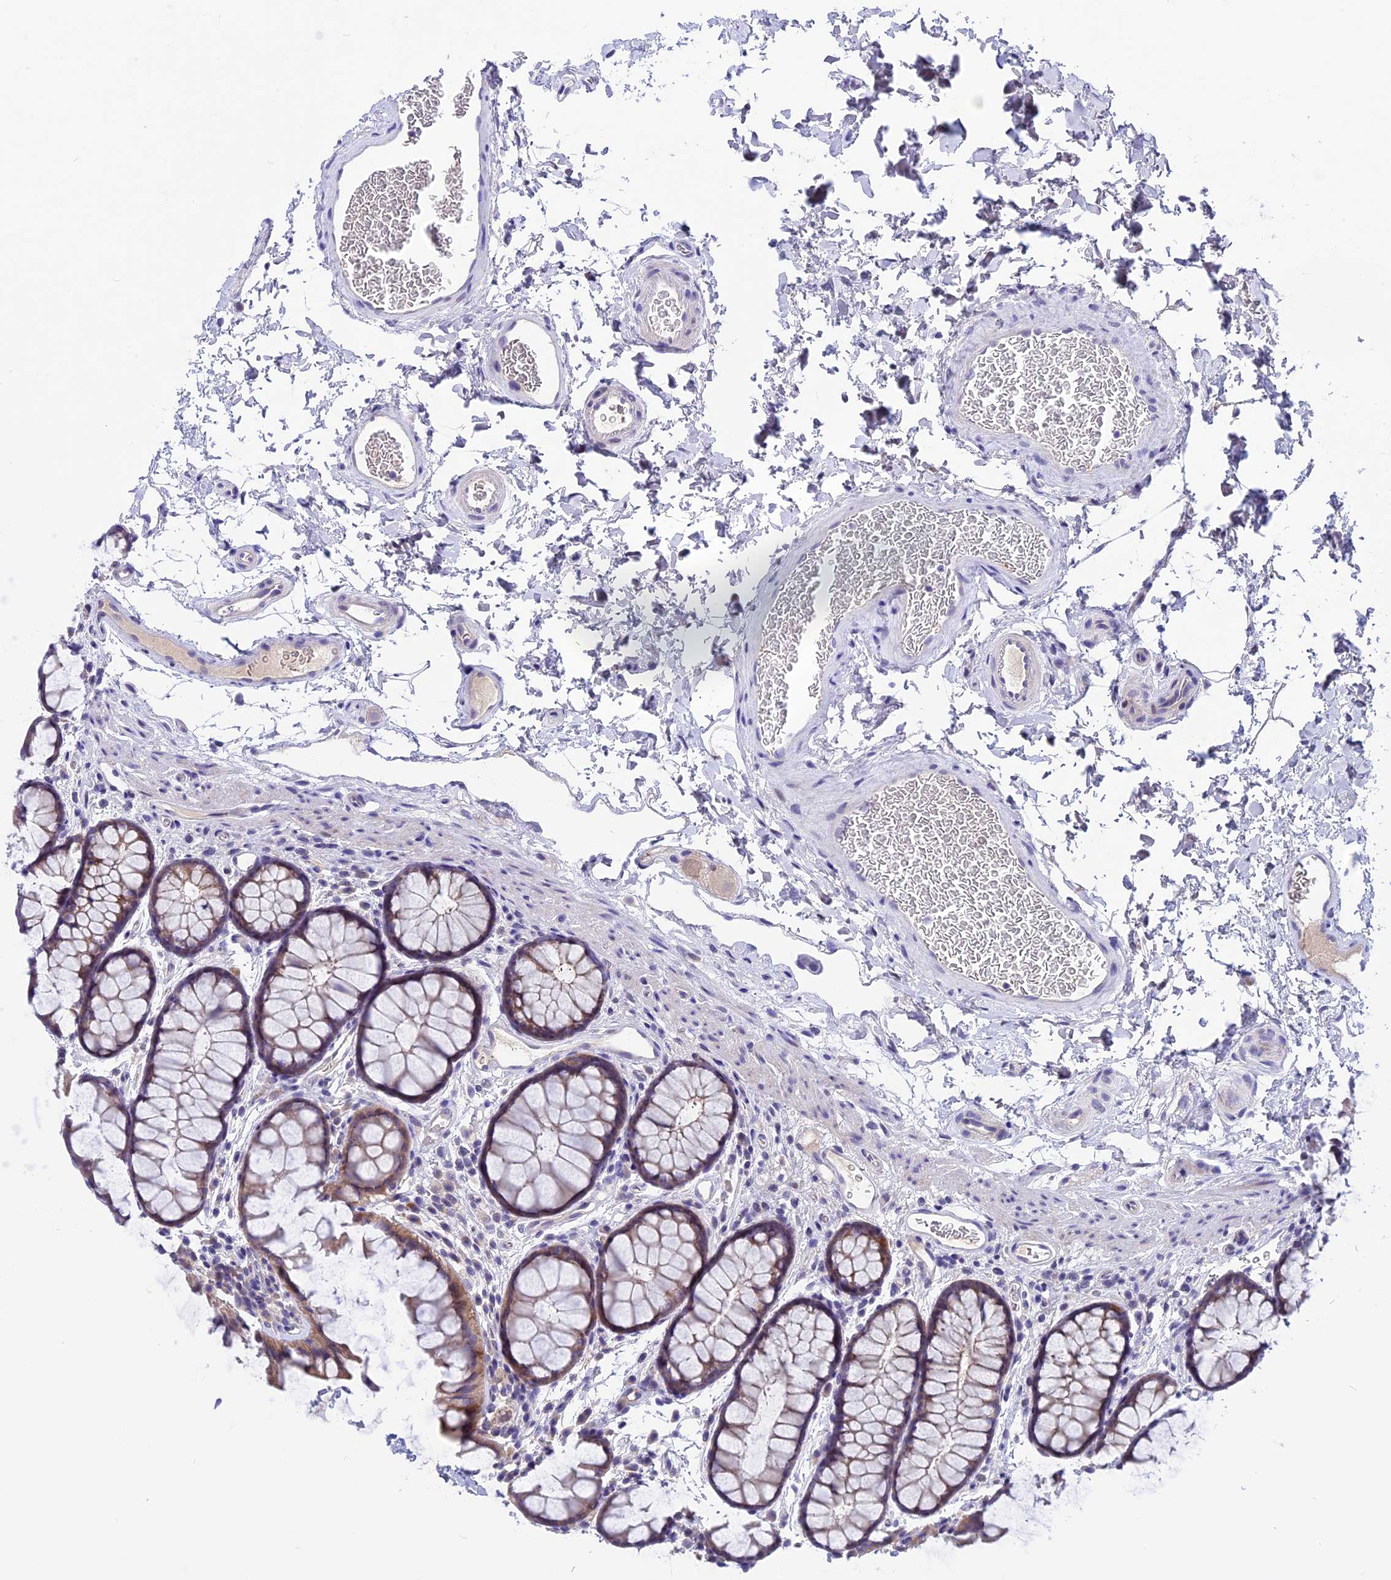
{"staining": {"intensity": "negative", "quantity": "none", "location": "none"}, "tissue": "colon", "cell_type": "Endothelial cells", "image_type": "normal", "snomed": [{"axis": "morphology", "description": "Normal tissue, NOS"}, {"axis": "topography", "description": "Colon"}], "caption": "IHC histopathology image of normal human colon stained for a protein (brown), which demonstrates no staining in endothelial cells.", "gene": "XKR7", "patient": {"sex": "female", "age": 82}}